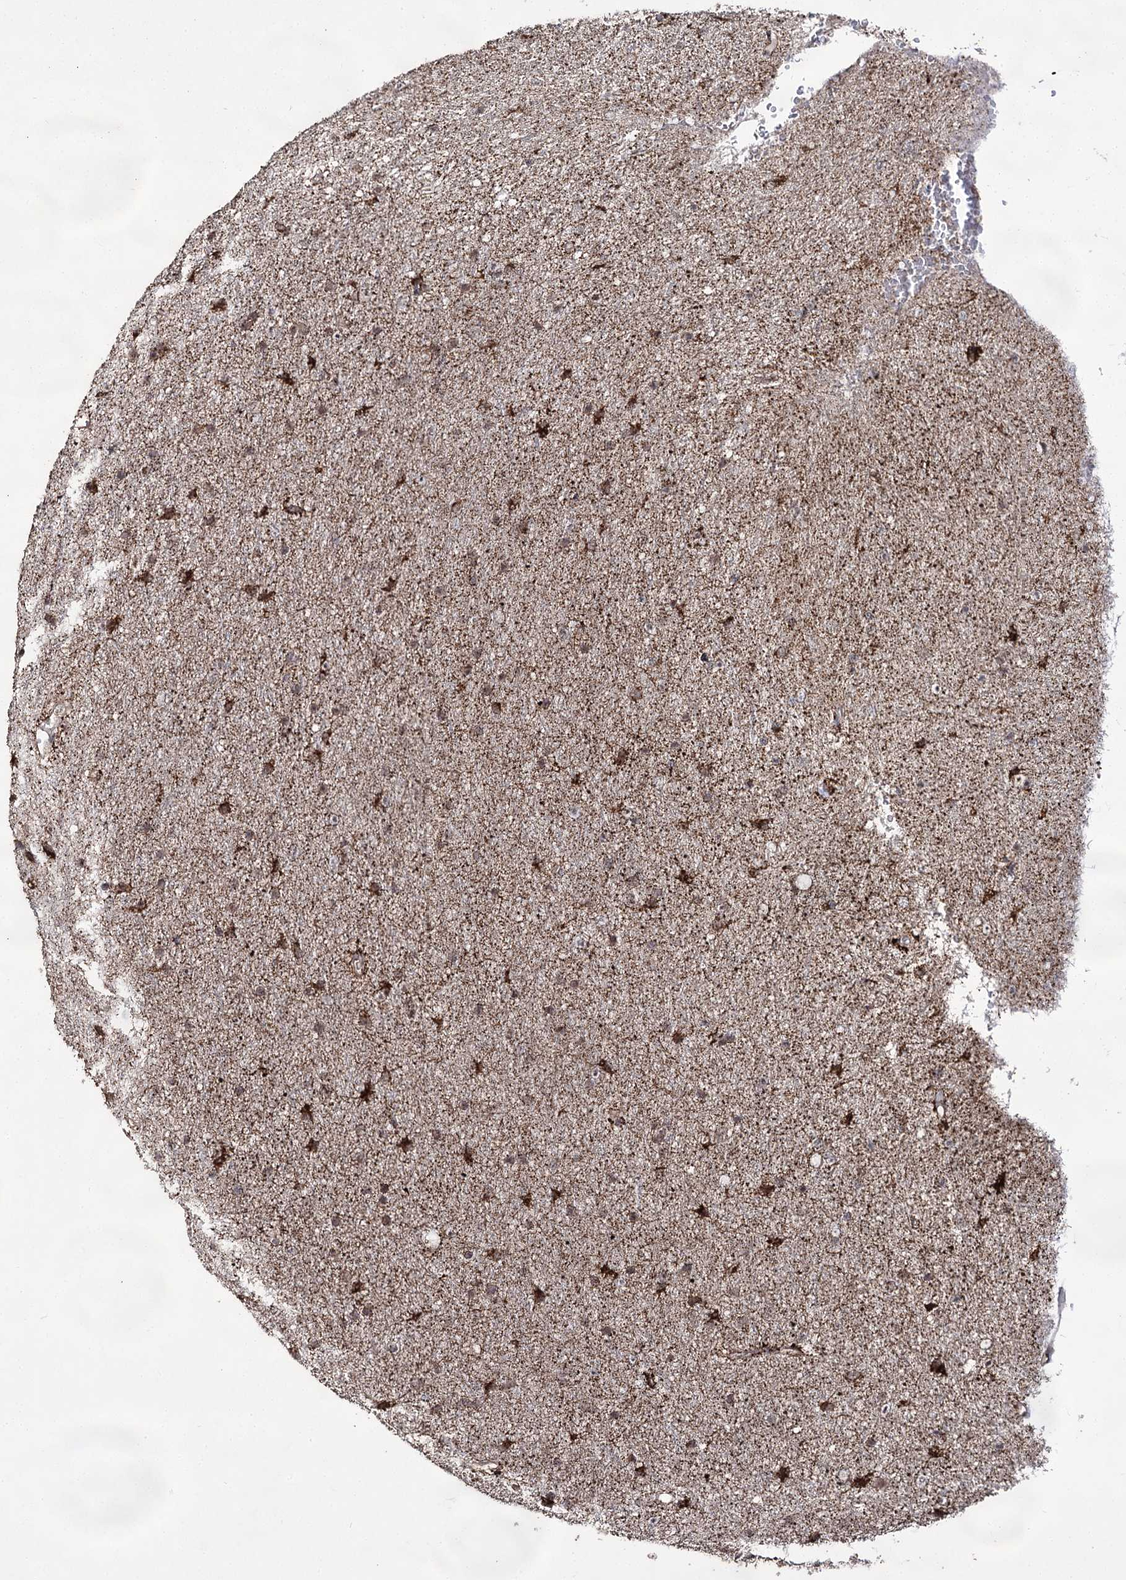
{"staining": {"intensity": "strong", "quantity": "<25%", "location": "cytoplasmic/membranous,nuclear"}, "tissue": "glioma", "cell_type": "Tumor cells", "image_type": "cancer", "snomed": [{"axis": "morphology", "description": "Glioma, malignant, Low grade"}, {"axis": "topography", "description": "Cerebral cortex"}], "caption": "IHC of glioma demonstrates medium levels of strong cytoplasmic/membranous and nuclear positivity in about <25% of tumor cells.", "gene": "ACTR6", "patient": {"sex": "female", "age": 39}}